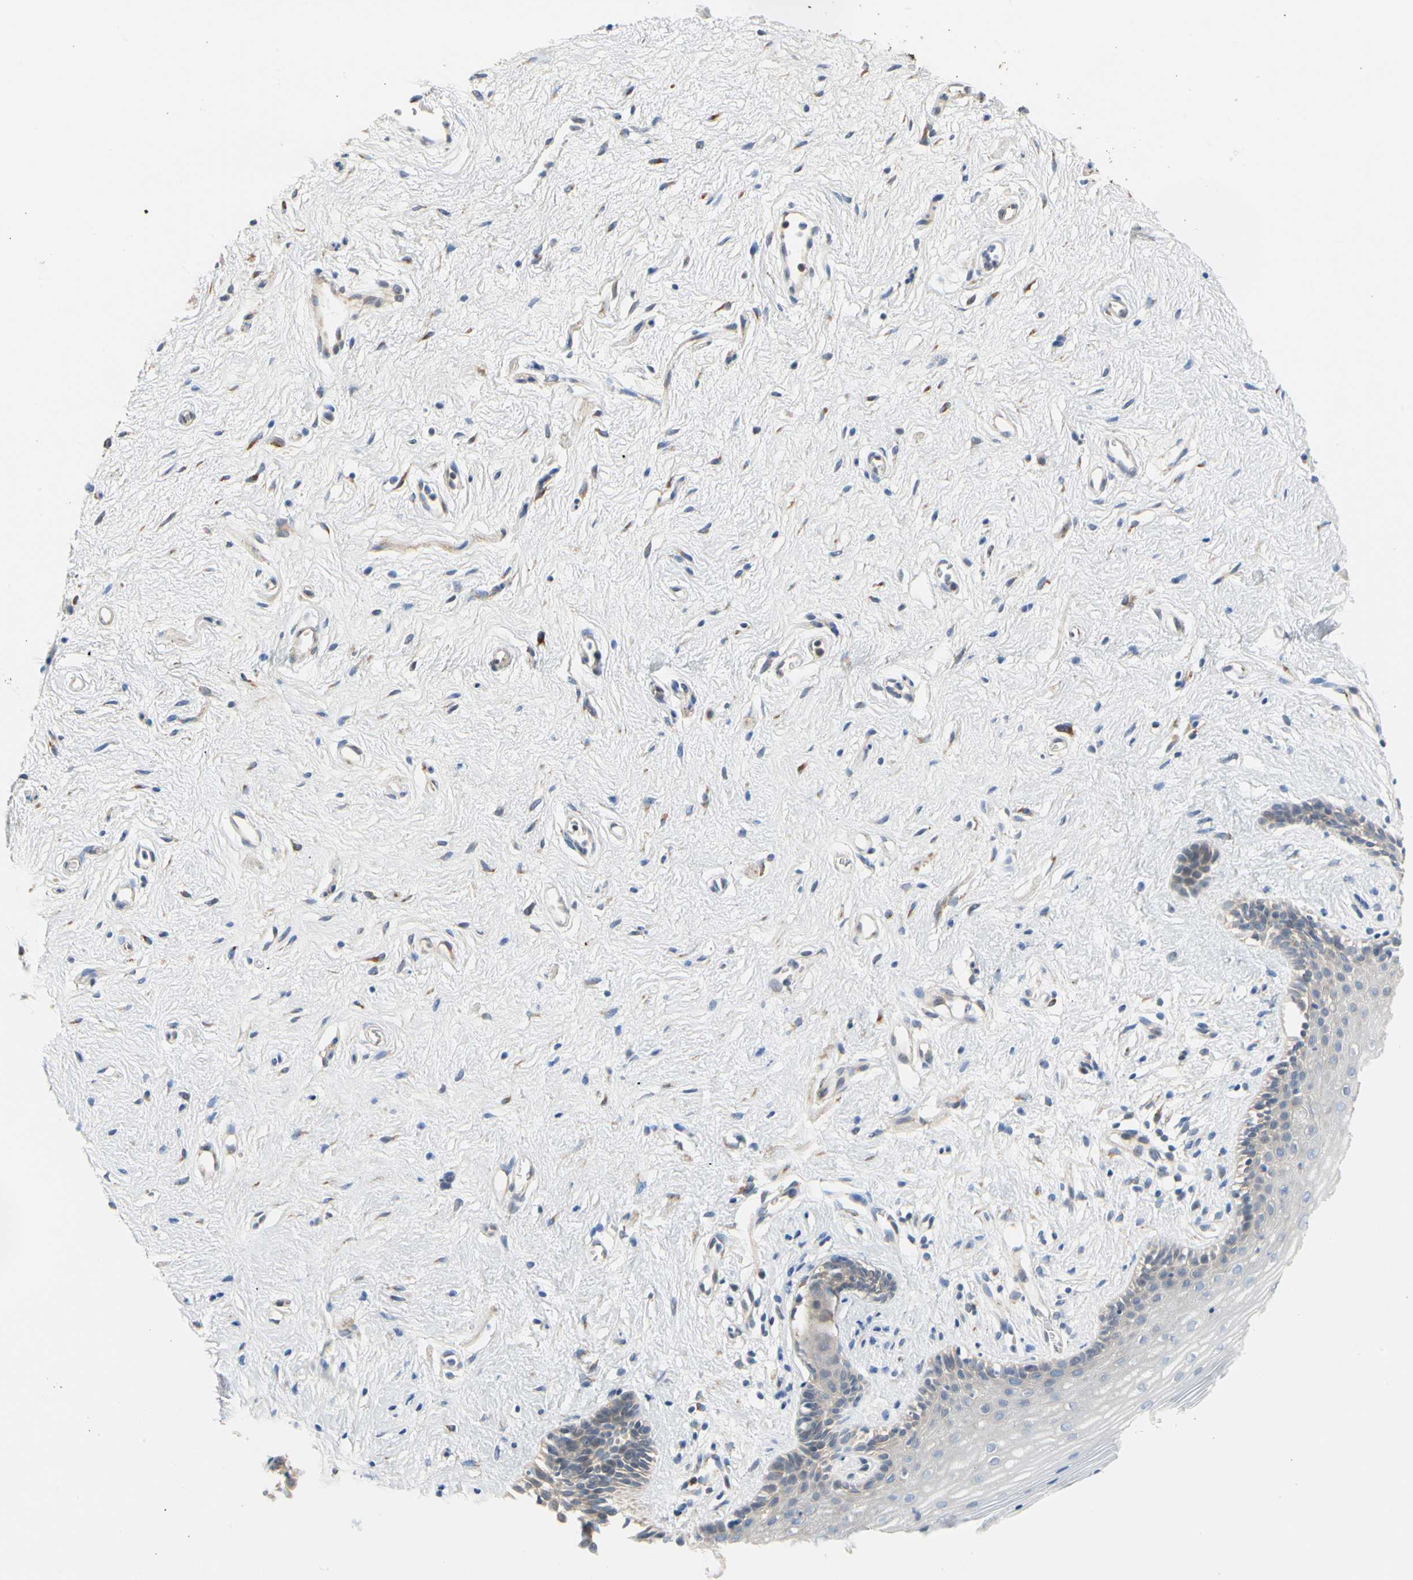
{"staining": {"intensity": "weak", "quantity": "<25%", "location": "cytoplasmic/membranous"}, "tissue": "vagina", "cell_type": "Squamous epithelial cells", "image_type": "normal", "snomed": [{"axis": "morphology", "description": "Normal tissue, NOS"}, {"axis": "topography", "description": "Vagina"}], "caption": "This is an immunohistochemistry (IHC) photomicrograph of unremarkable human vagina. There is no staining in squamous epithelial cells.", "gene": "ZNF236", "patient": {"sex": "female", "age": 44}}